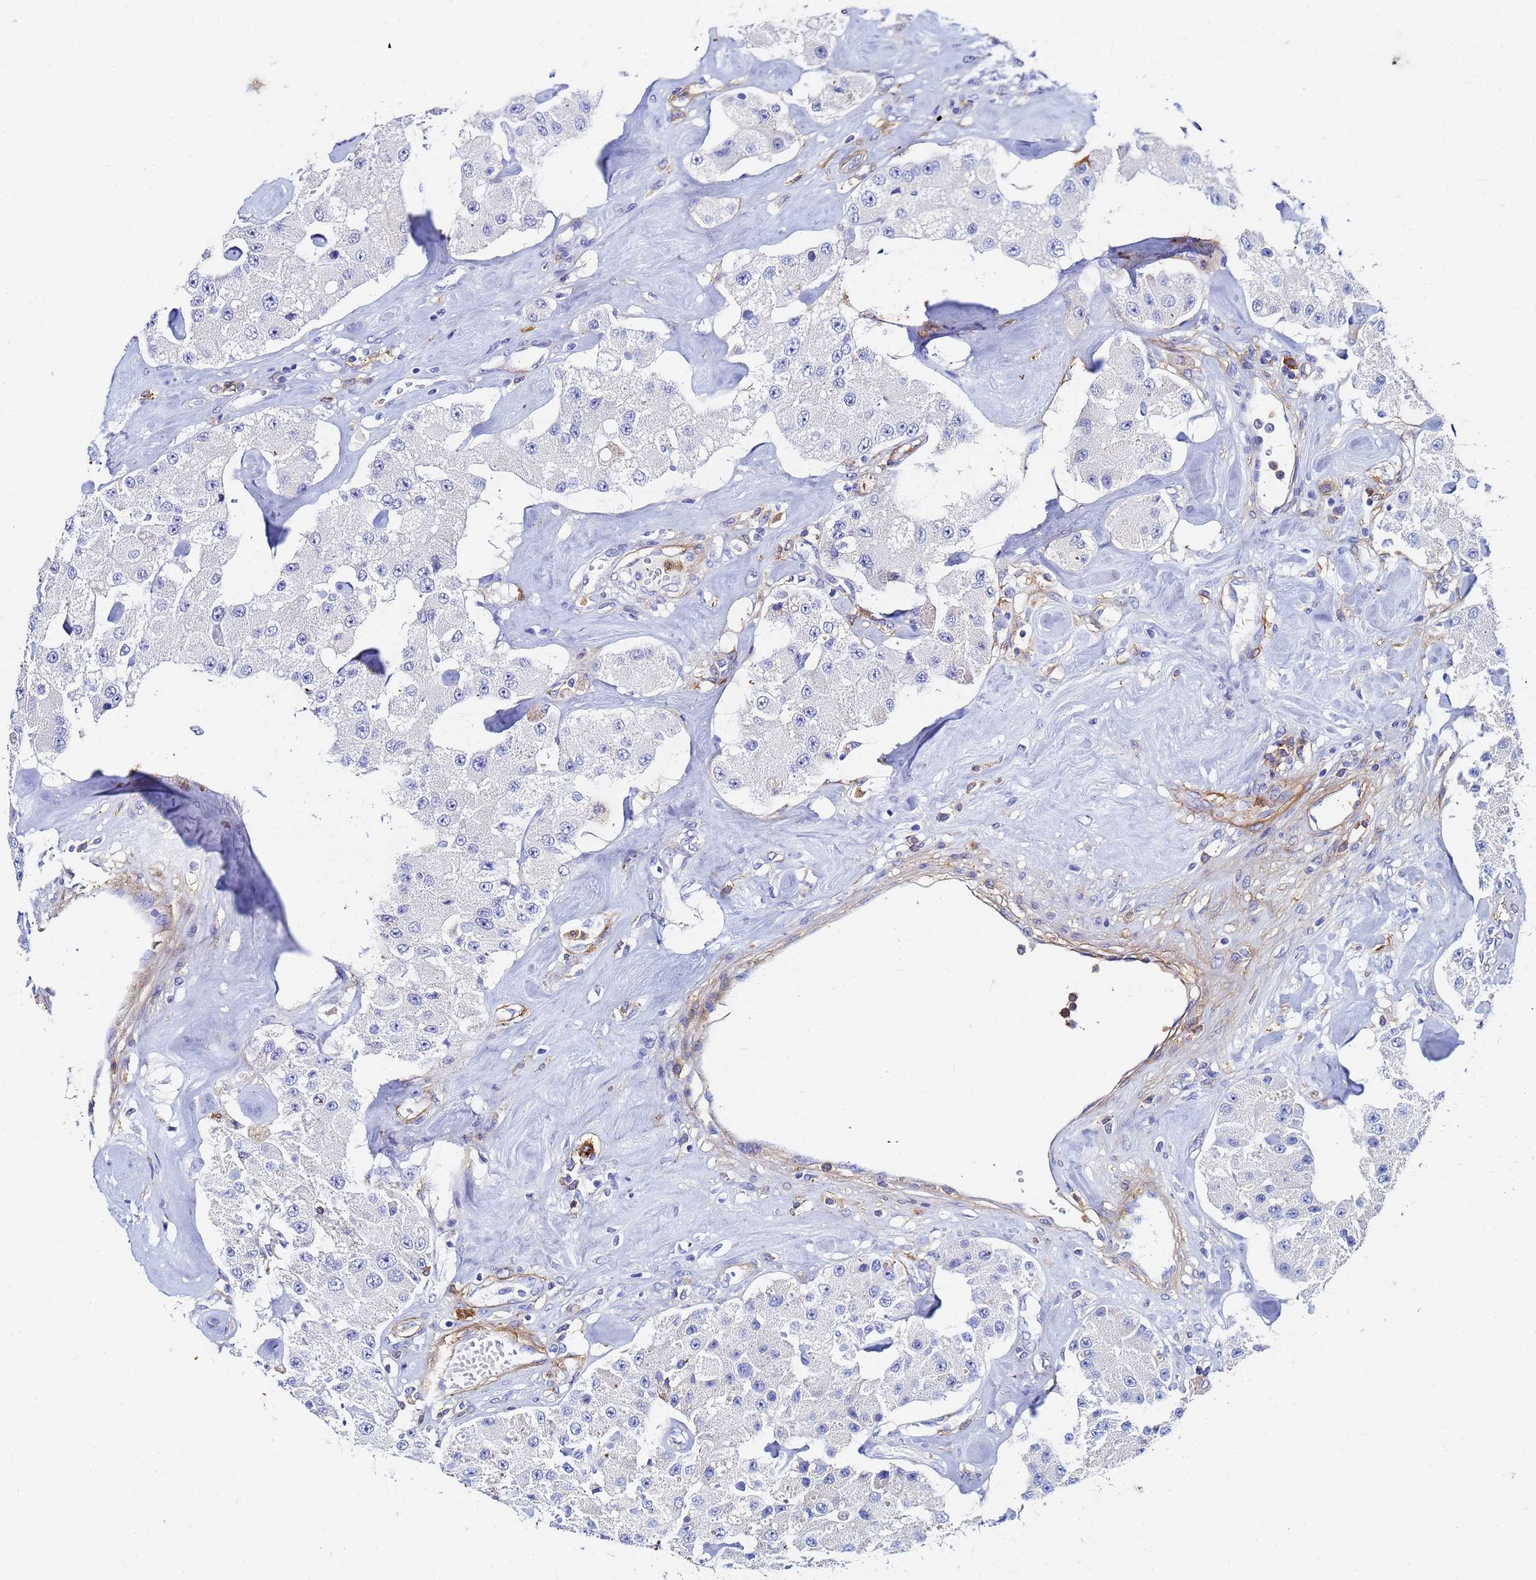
{"staining": {"intensity": "negative", "quantity": "none", "location": "none"}, "tissue": "carcinoid", "cell_type": "Tumor cells", "image_type": "cancer", "snomed": [{"axis": "morphology", "description": "Carcinoid, malignant, NOS"}, {"axis": "topography", "description": "Pancreas"}], "caption": "DAB (3,3'-diaminobenzidine) immunohistochemical staining of carcinoid exhibits no significant staining in tumor cells. (Brightfield microscopy of DAB (3,3'-diaminobenzidine) immunohistochemistry (IHC) at high magnification).", "gene": "BASP1", "patient": {"sex": "male", "age": 41}}